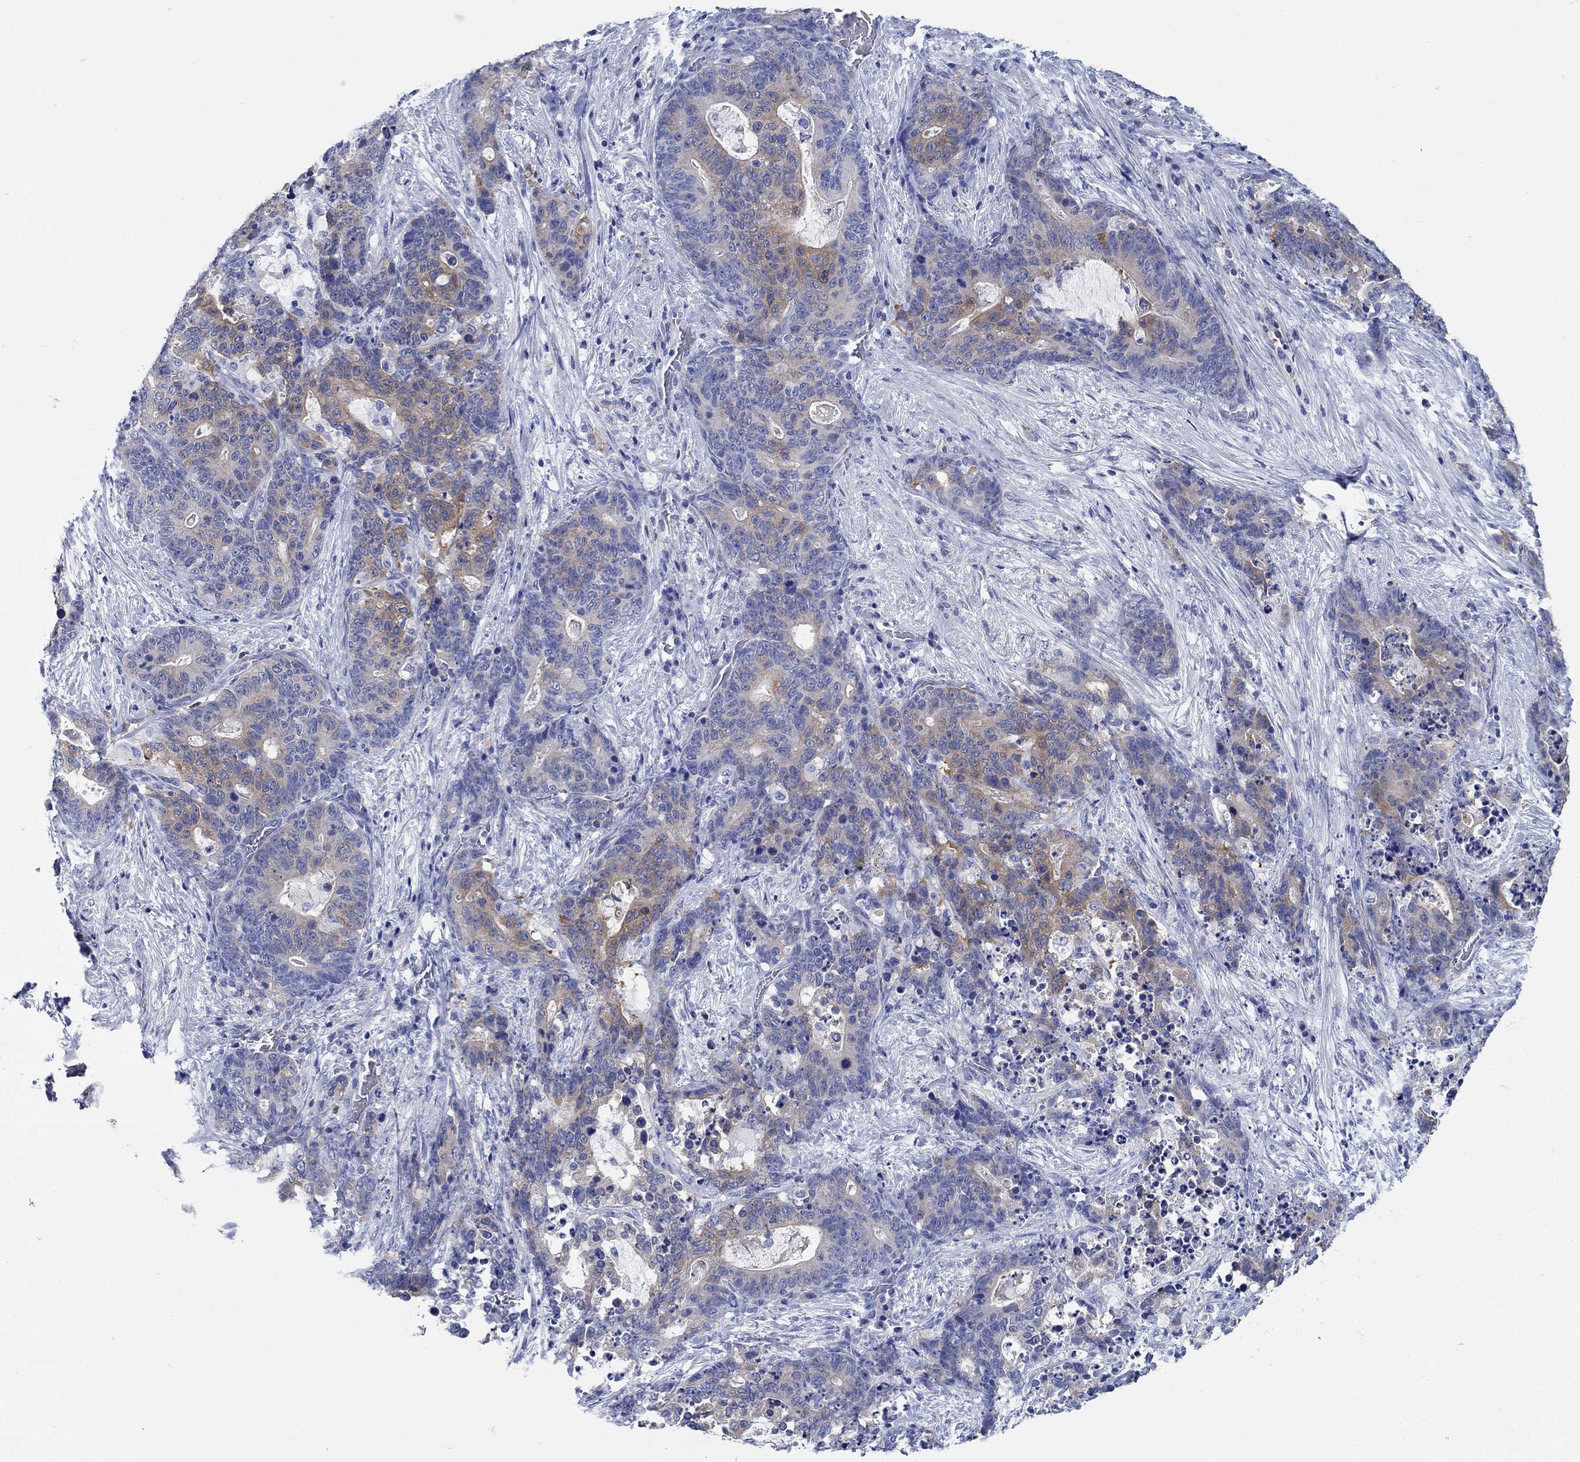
{"staining": {"intensity": "weak", "quantity": "25%-75%", "location": "cytoplasmic/membranous"}, "tissue": "stomach cancer", "cell_type": "Tumor cells", "image_type": "cancer", "snomed": [{"axis": "morphology", "description": "Normal tissue, NOS"}, {"axis": "morphology", "description": "Adenocarcinoma, NOS"}, {"axis": "topography", "description": "Stomach"}], "caption": "An image of human adenocarcinoma (stomach) stained for a protein exhibits weak cytoplasmic/membranous brown staining in tumor cells. (DAB (3,3'-diaminobenzidine) IHC with brightfield microscopy, high magnification).", "gene": "TRIM16", "patient": {"sex": "female", "age": 64}}